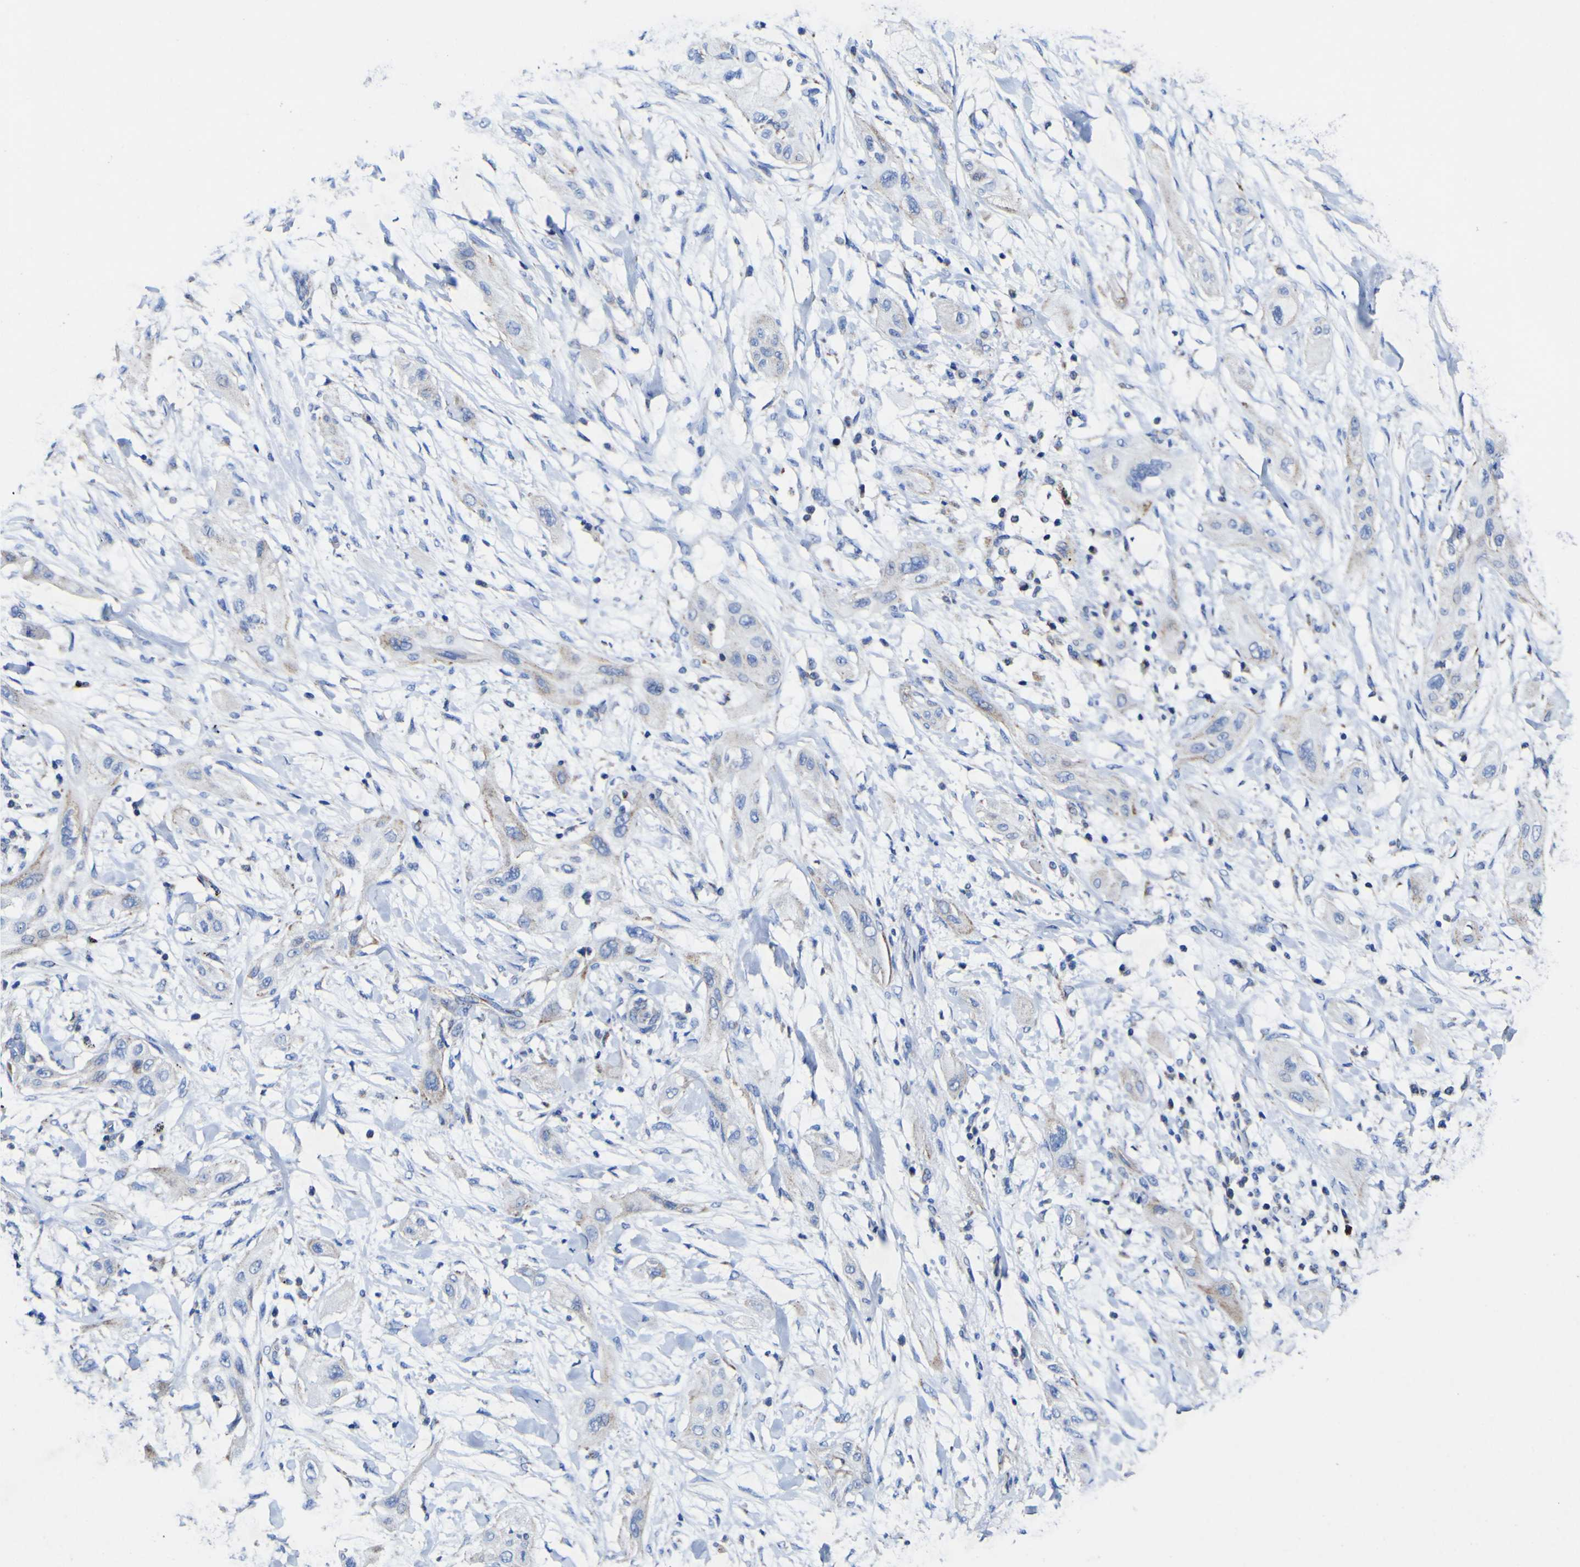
{"staining": {"intensity": "weak", "quantity": "25%-75%", "location": "cytoplasmic/membranous"}, "tissue": "lung cancer", "cell_type": "Tumor cells", "image_type": "cancer", "snomed": [{"axis": "morphology", "description": "Squamous cell carcinoma, NOS"}, {"axis": "topography", "description": "Lung"}], "caption": "Lung cancer tissue demonstrates weak cytoplasmic/membranous staining in about 25%-75% of tumor cells (Stains: DAB (3,3'-diaminobenzidine) in brown, nuclei in blue, Microscopy: brightfield microscopy at high magnification).", "gene": "CCDC90B", "patient": {"sex": "female", "age": 47}}